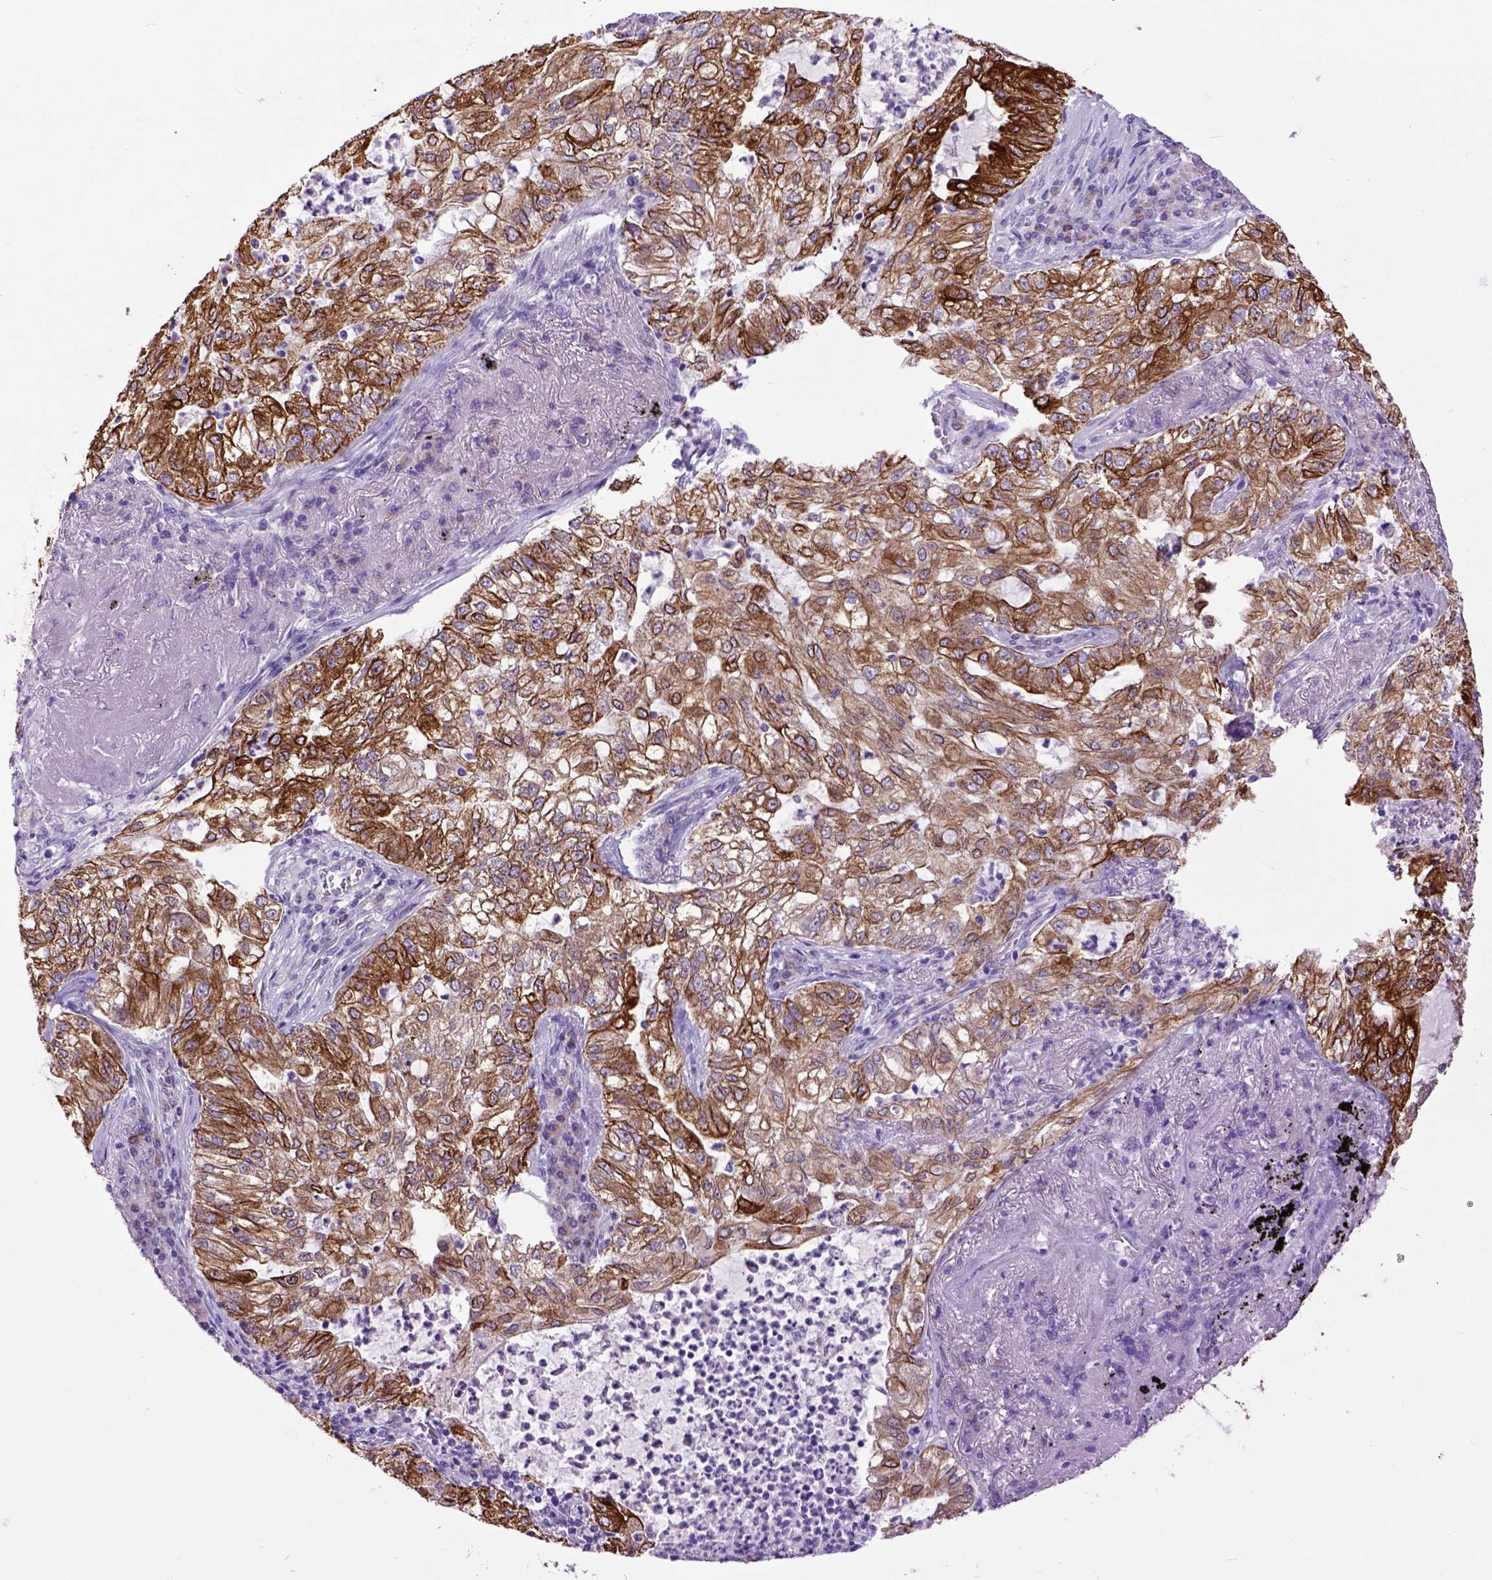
{"staining": {"intensity": "strong", "quantity": ">75%", "location": "cytoplasmic/membranous"}, "tissue": "lung cancer", "cell_type": "Tumor cells", "image_type": "cancer", "snomed": [{"axis": "morphology", "description": "Adenocarcinoma, NOS"}, {"axis": "topography", "description": "Lung"}], "caption": "A brown stain labels strong cytoplasmic/membranous staining of a protein in human lung cancer tumor cells.", "gene": "RAB25", "patient": {"sex": "female", "age": 73}}